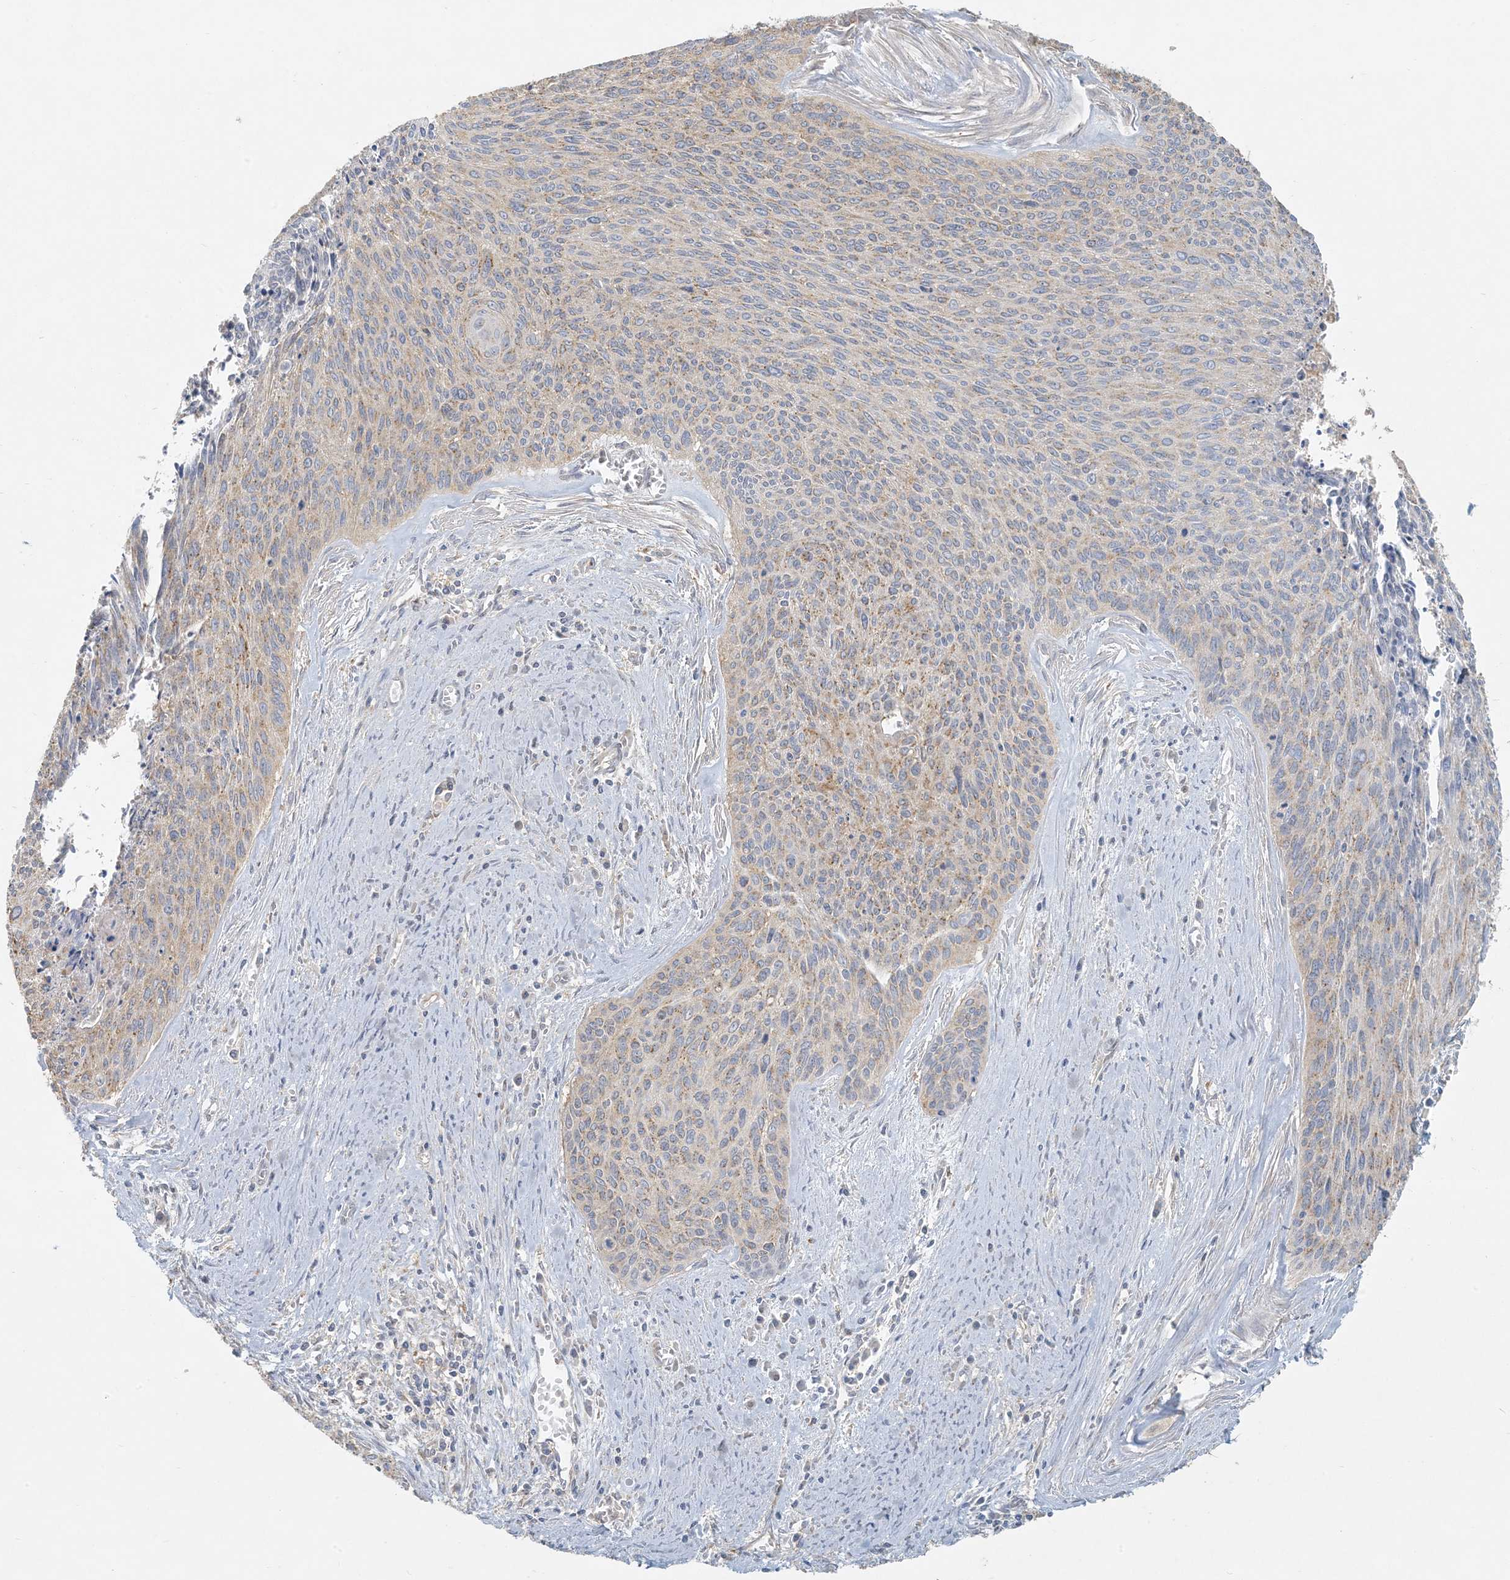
{"staining": {"intensity": "weak", "quantity": "25%-75%", "location": "cytoplasmic/membranous"}, "tissue": "cervical cancer", "cell_type": "Tumor cells", "image_type": "cancer", "snomed": [{"axis": "morphology", "description": "Squamous cell carcinoma, NOS"}, {"axis": "topography", "description": "Cervix"}], "caption": "The micrograph reveals staining of cervical squamous cell carcinoma, revealing weak cytoplasmic/membranous protein staining (brown color) within tumor cells.", "gene": "HACL1", "patient": {"sex": "female", "age": 55}}